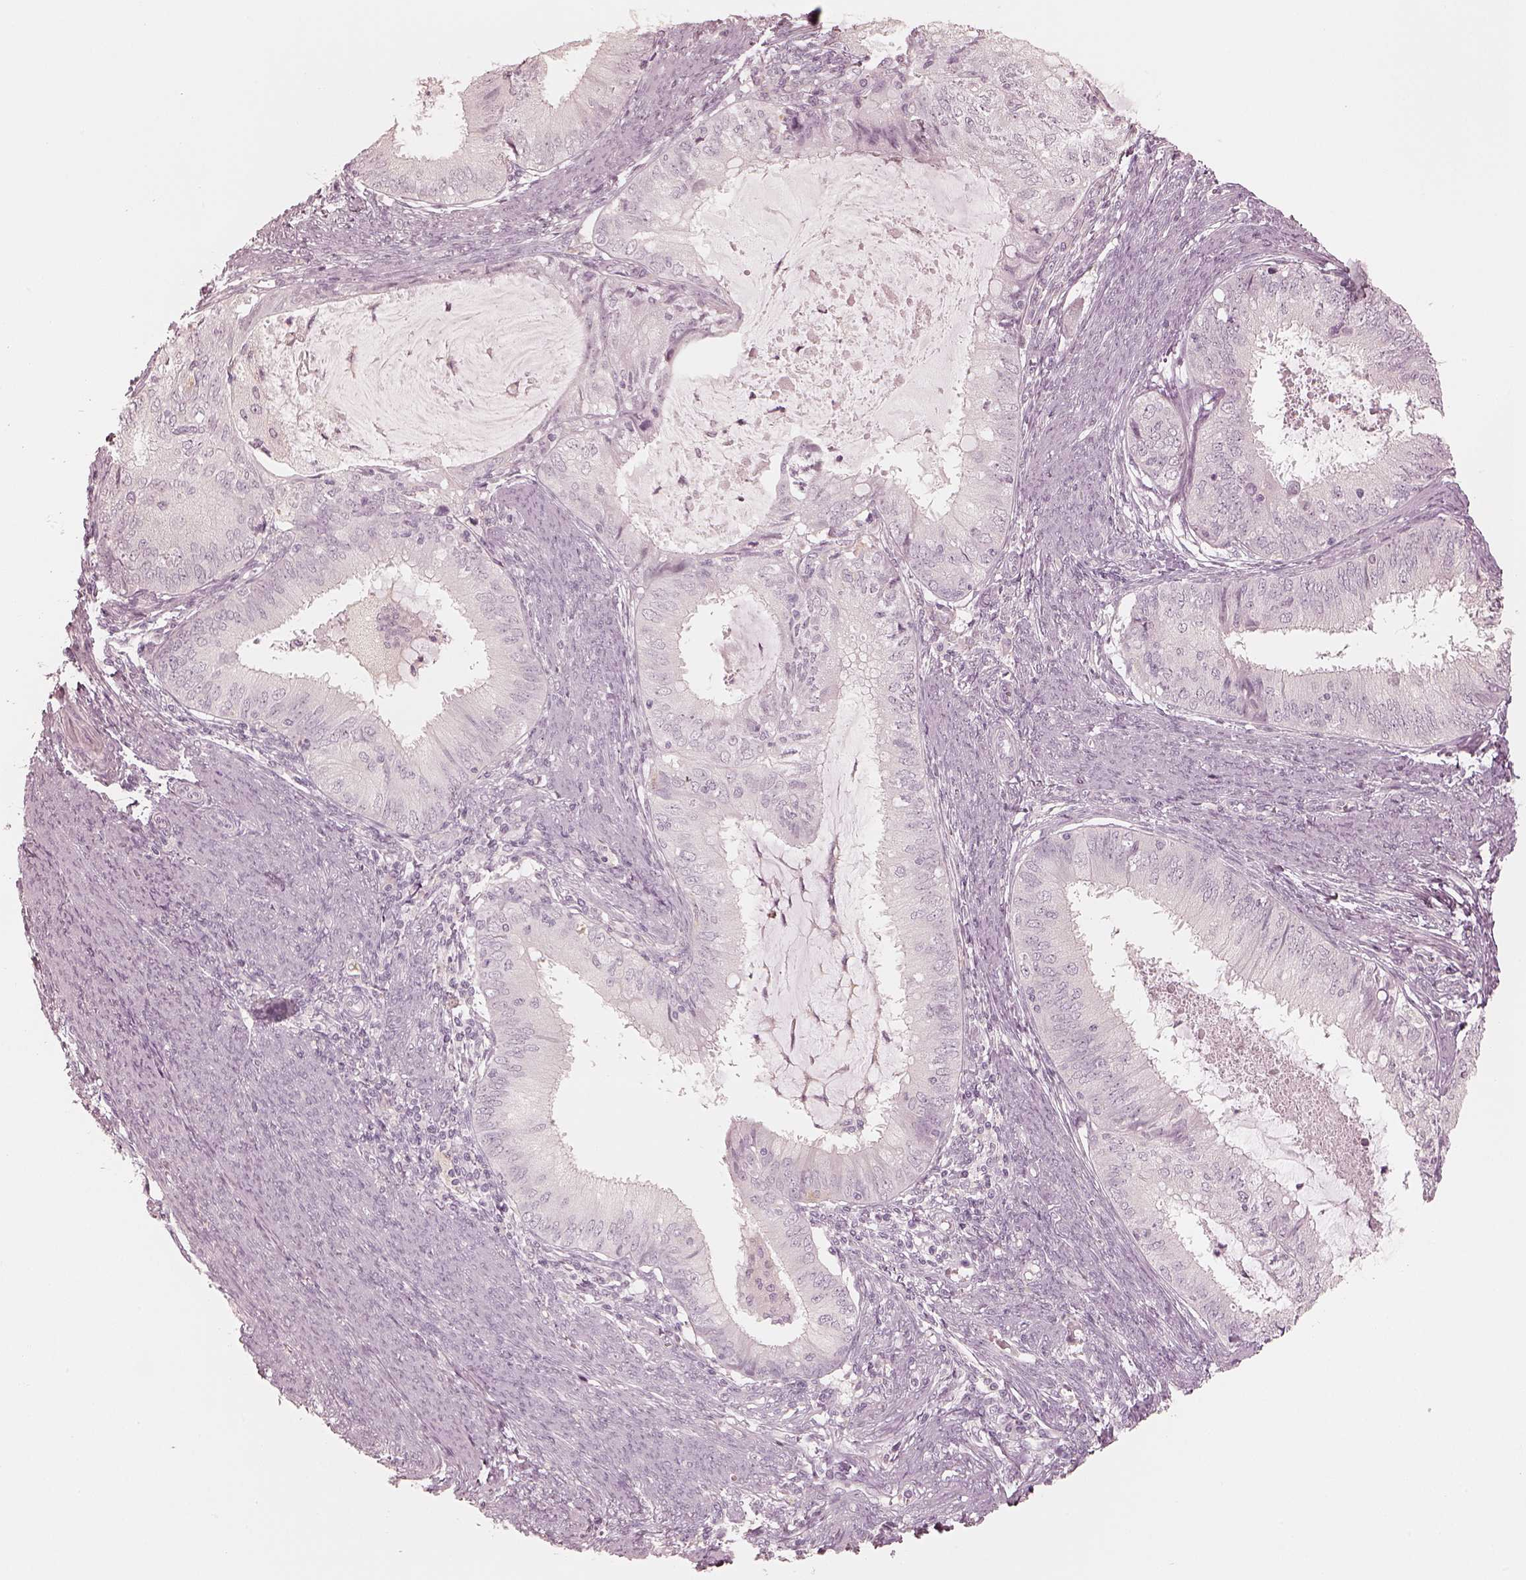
{"staining": {"intensity": "negative", "quantity": "none", "location": "none"}, "tissue": "endometrial cancer", "cell_type": "Tumor cells", "image_type": "cancer", "snomed": [{"axis": "morphology", "description": "Adenocarcinoma, NOS"}, {"axis": "topography", "description": "Endometrium"}], "caption": "The micrograph demonstrates no staining of tumor cells in endometrial adenocarcinoma.", "gene": "CALR3", "patient": {"sex": "female", "age": 57}}